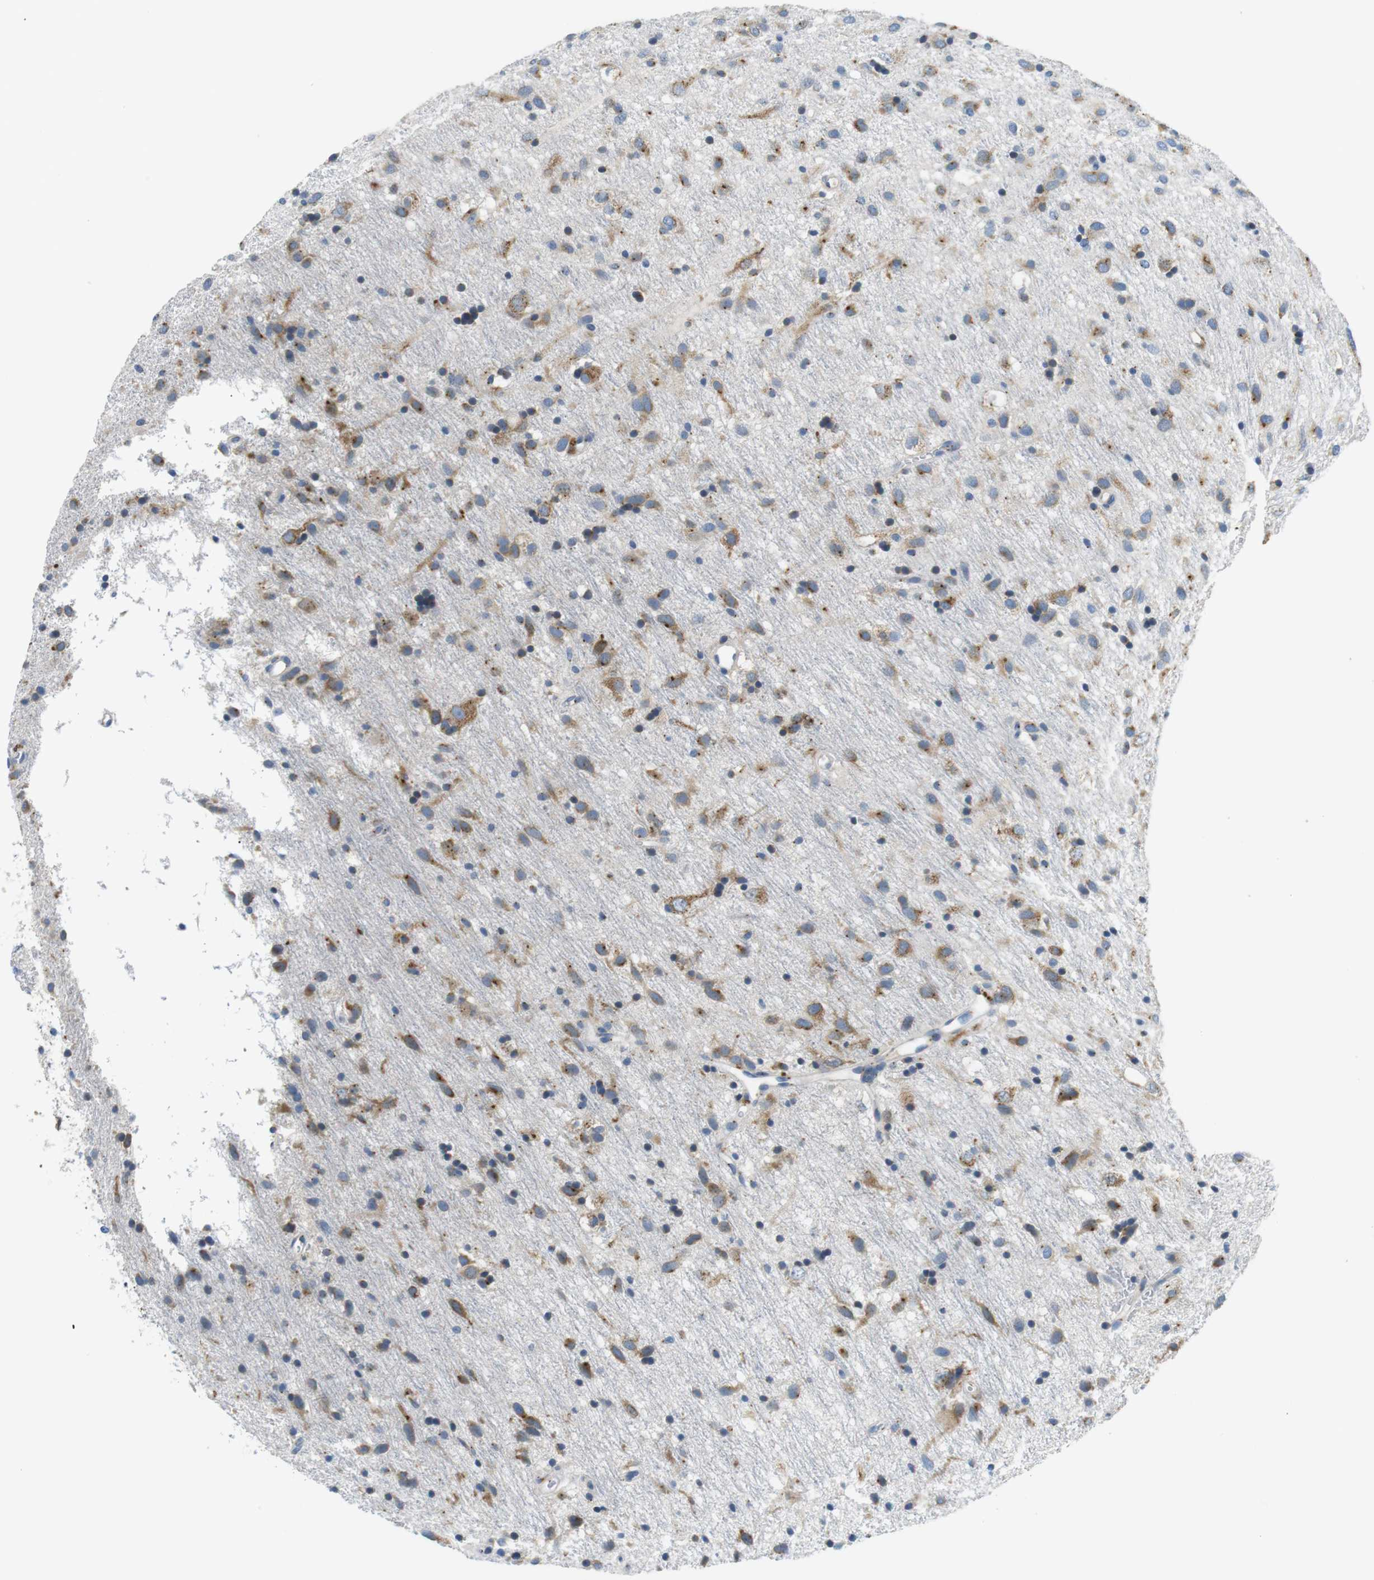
{"staining": {"intensity": "moderate", "quantity": "25%-75%", "location": "cytoplasmic/membranous"}, "tissue": "glioma", "cell_type": "Tumor cells", "image_type": "cancer", "snomed": [{"axis": "morphology", "description": "Glioma, malignant, Low grade"}, {"axis": "topography", "description": "Brain"}], "caption": "Protein analysis of low-grade glioma (malignant) tissue exhibits moderate cytoplasmic/membranous staining in about 25%-75% of tumor cells. (DAB (3,3'-diaminobenzidine) IHC, brown staining for protein, blue staining for nuclei).", "gene": "UNC5CL", "patient": {"sex": "male", "age": 77}}